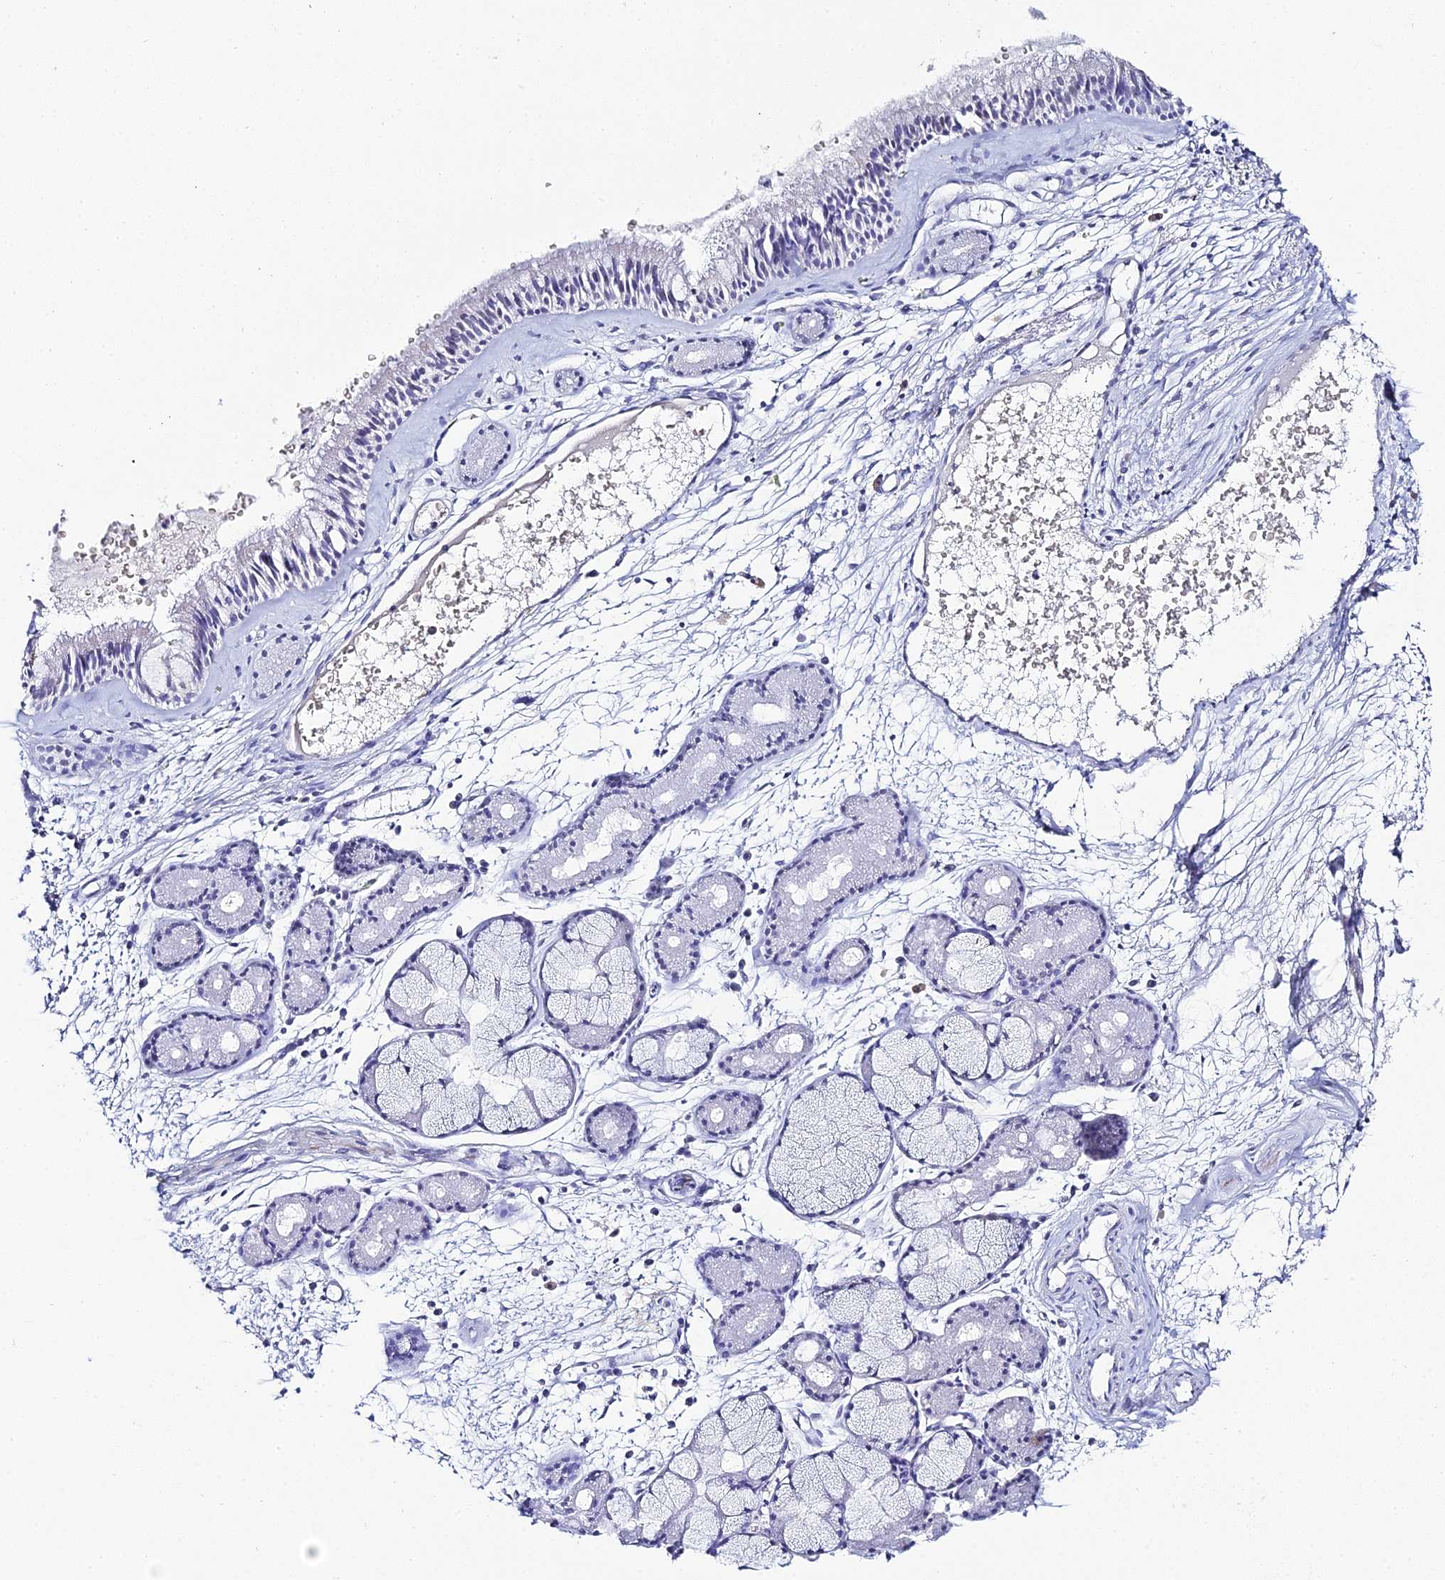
{"staining": {"intensity": "moderate", "quantity": "25%-75%", "location": "nuclear"}, "tissue": "nasopharynx", "cell_type": "Respiratory epithelial cells", "image_type": "normal", "snomed": [{"axis": "morphology", "description": "Normal tissue, NOS"}, {"axis": "topography", "description": "Nasopharynx"}], "caption": "A brown stain labels moderate nuclear positivity of a protein in respiratory epithelial cells of normal nasopharynx.", "gene": "PLPP4", "patient": {"sex": "male", "age": 81}}